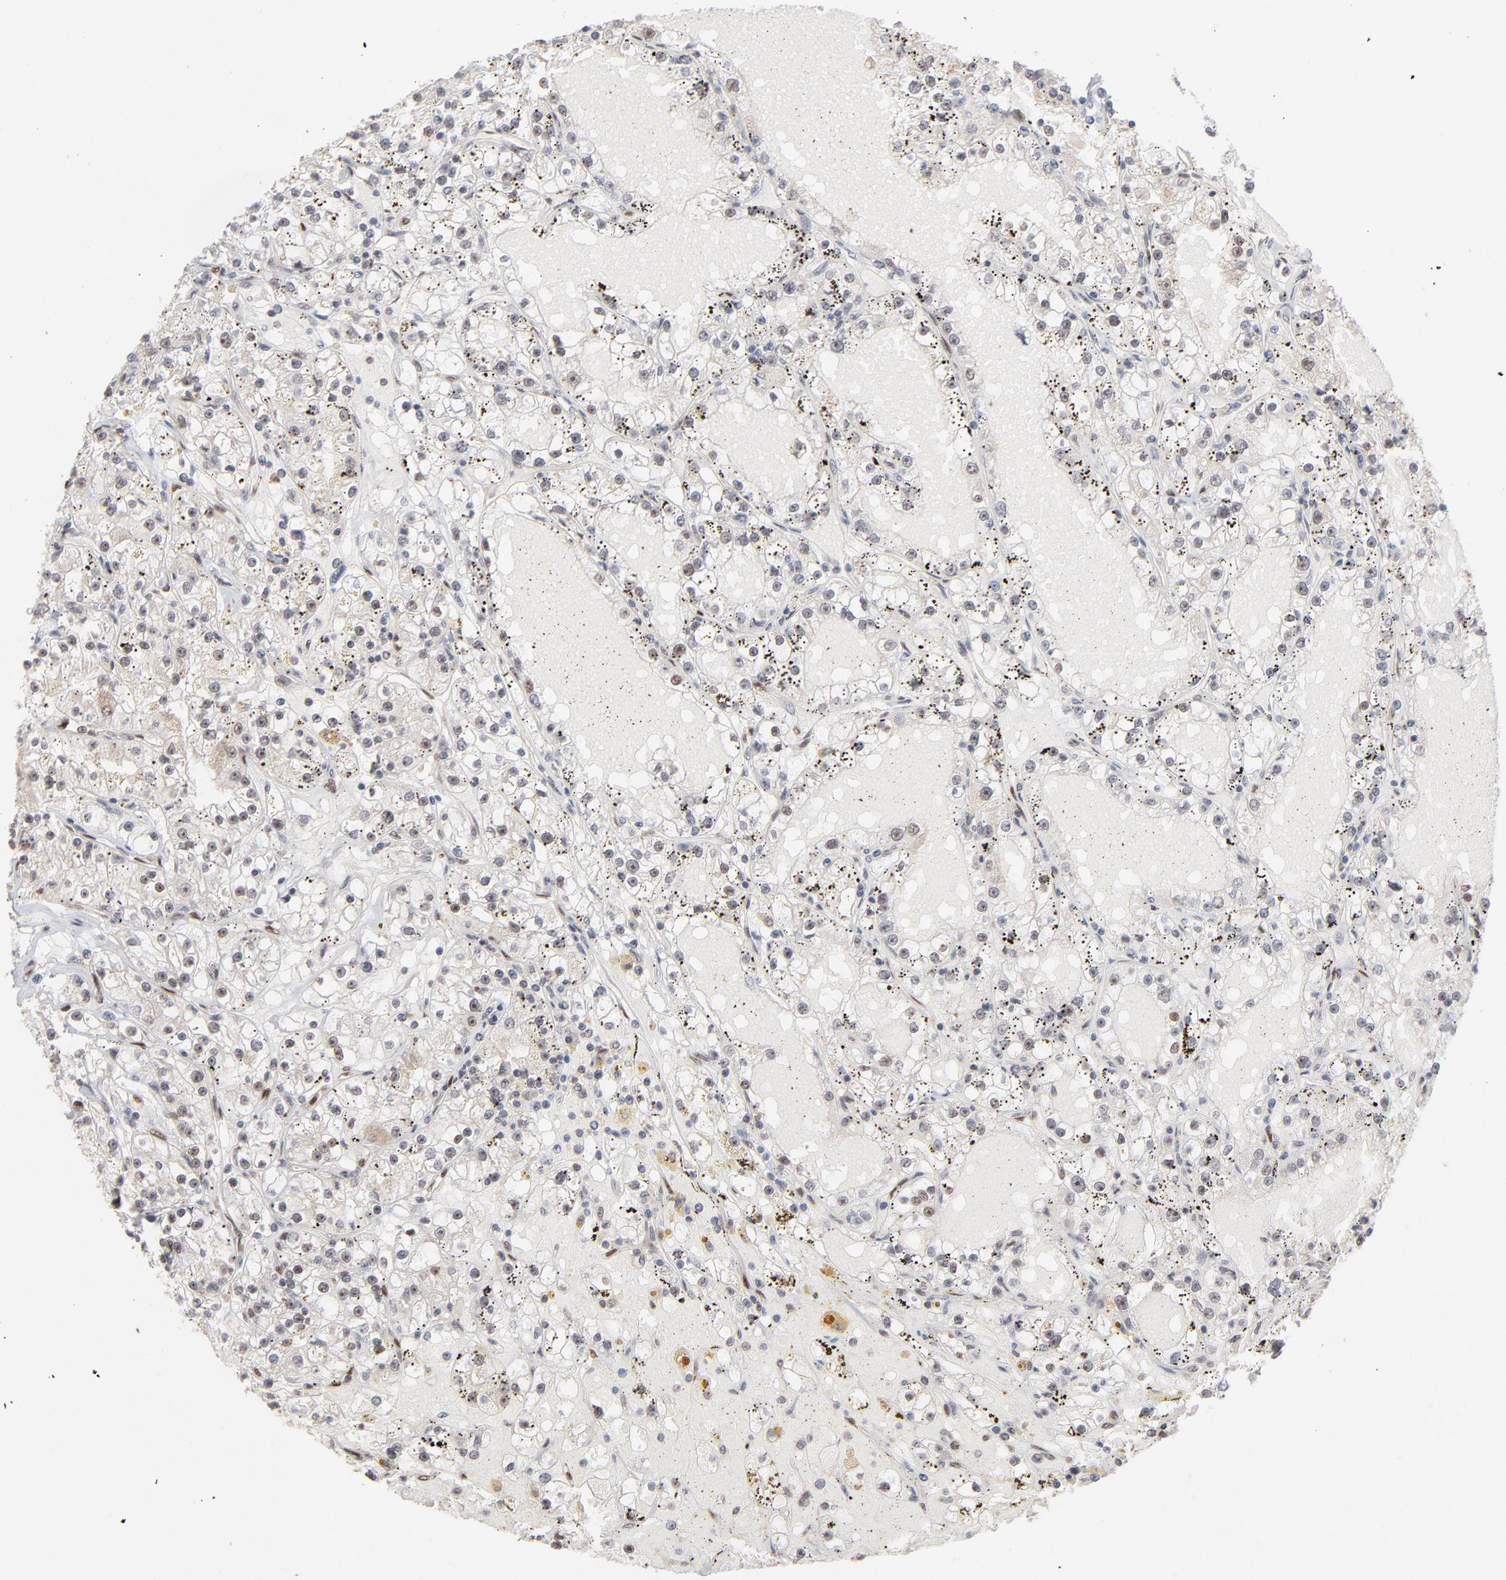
{"staining": {"intensity": "weak", "quantity": "<25%", "location": "nuclear"}, "tissue": "renal cancer", "cell_type": "Tumor cells", "image_type": "cancer", "snomed": [{"axis": "morphology", "description": "Adenocarcinoma, NOS"}, {"axis": "topography", "description": "Kidney"}], "caption": "DAB (3,3'-diaminobenzidine) immunohistochemical staining of adenocarcinoma (renal) displays no significant staining in tumor cells. Brightfield microscopy of immunohistochemistry (IHC) stained with DAB (3,3'-diaminobenzidine) (brown) and hematoxylin (blue), captured at high magnification.", "gene": "NFIB", "patient": {"sex": "male", "age": 56}}